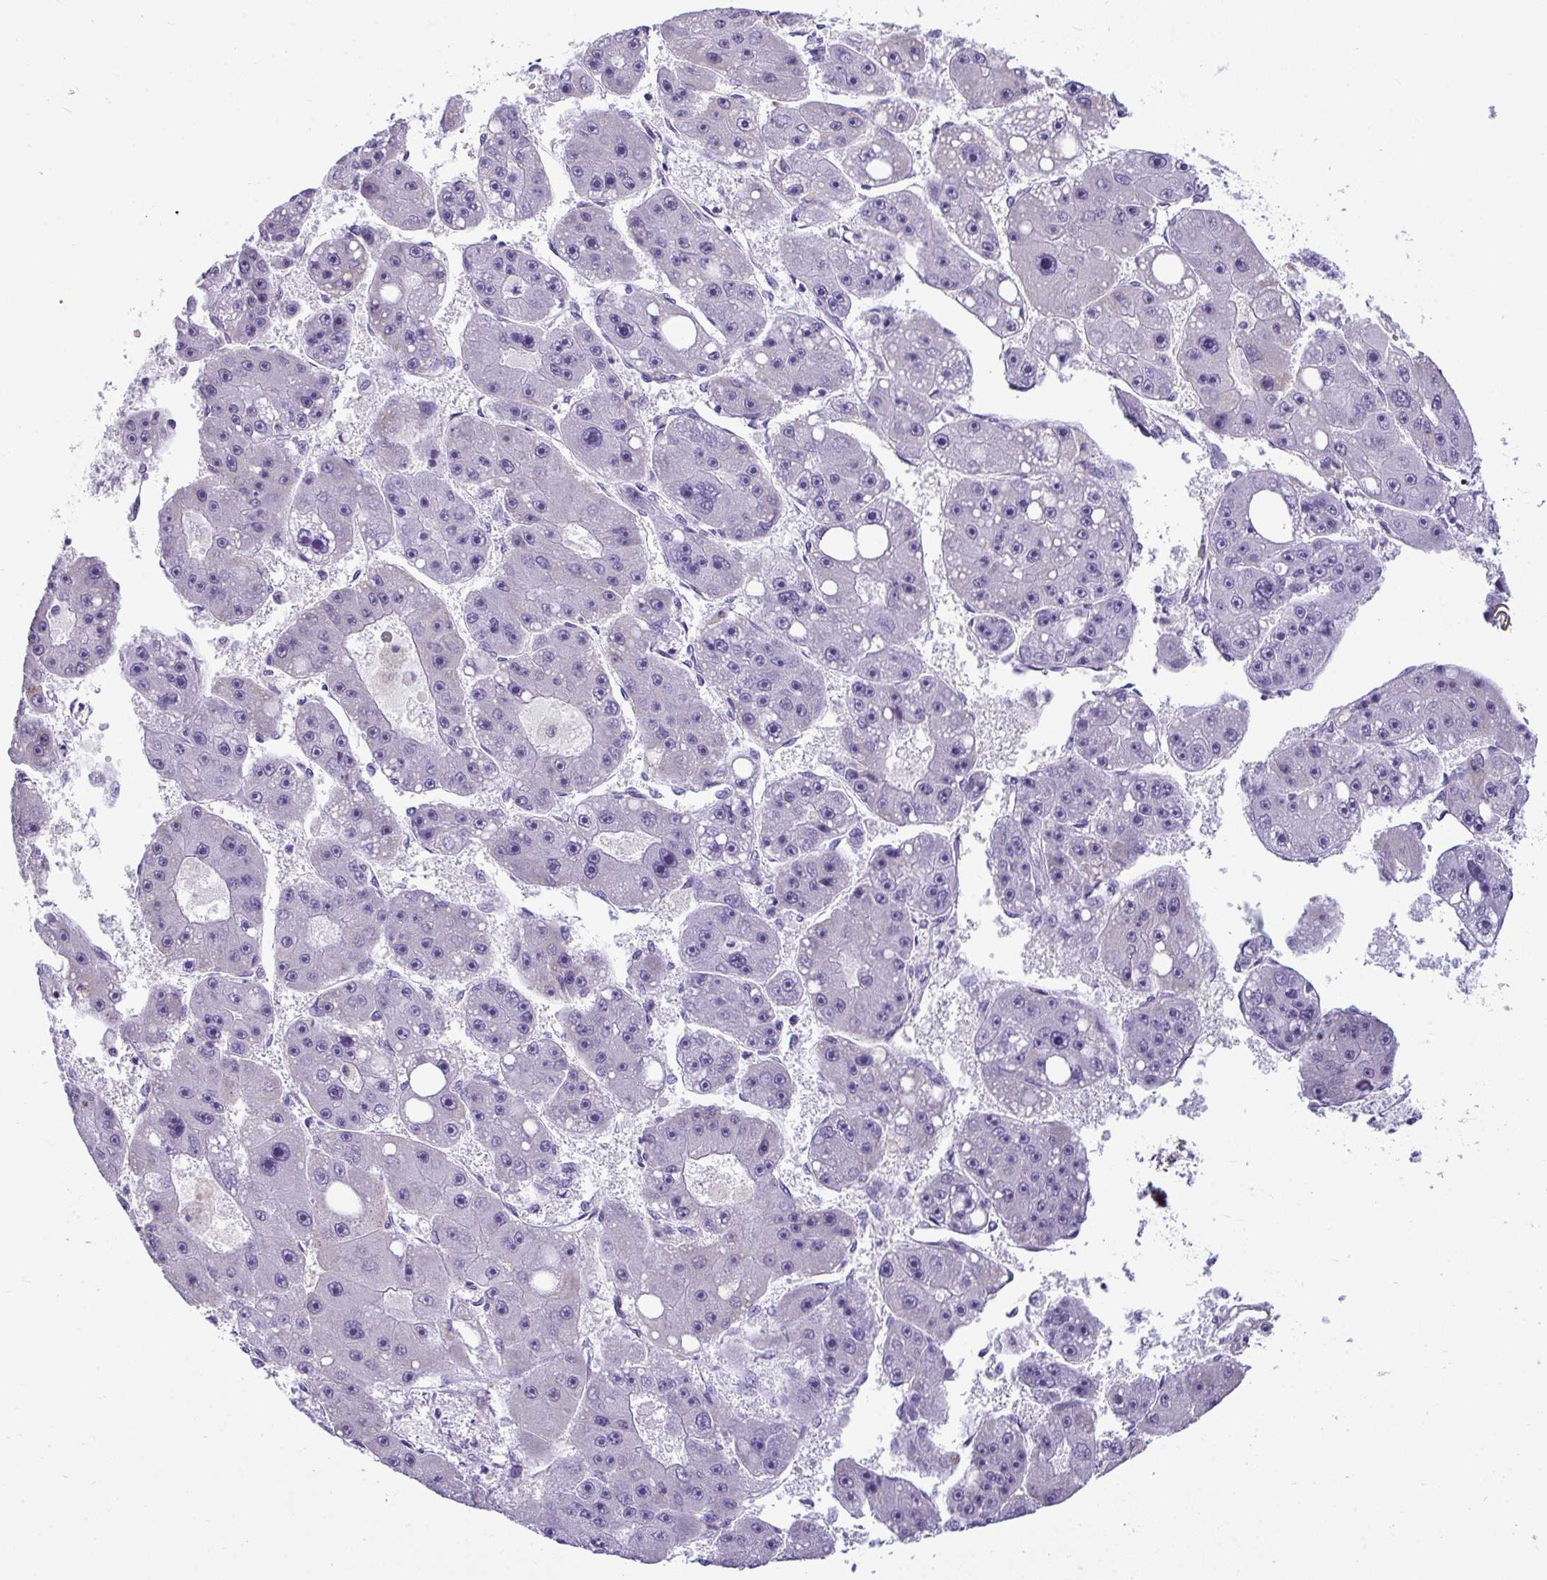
{"staining": {"intensity": "negative", "quantity": "none", "location": "none"}, "tissue": "liver cancer", "cell_type": "Tumor cells", "image_type": "cancer", "snomed": [{"axis": "morphology", "description": "Carcinoma, Hepatocellular, NOS"}, {"axis": "topography", "description": "Liver"}], "caption": "High power microscopy photomicrograph of an immunohistochemistry (IHC) micrograph of liver cancer (hepatocellular carcinoma), revealing no significant expression in tumor cells.", "gene": "SUZ12", "patient": {"sex": "female", "age": 61}}